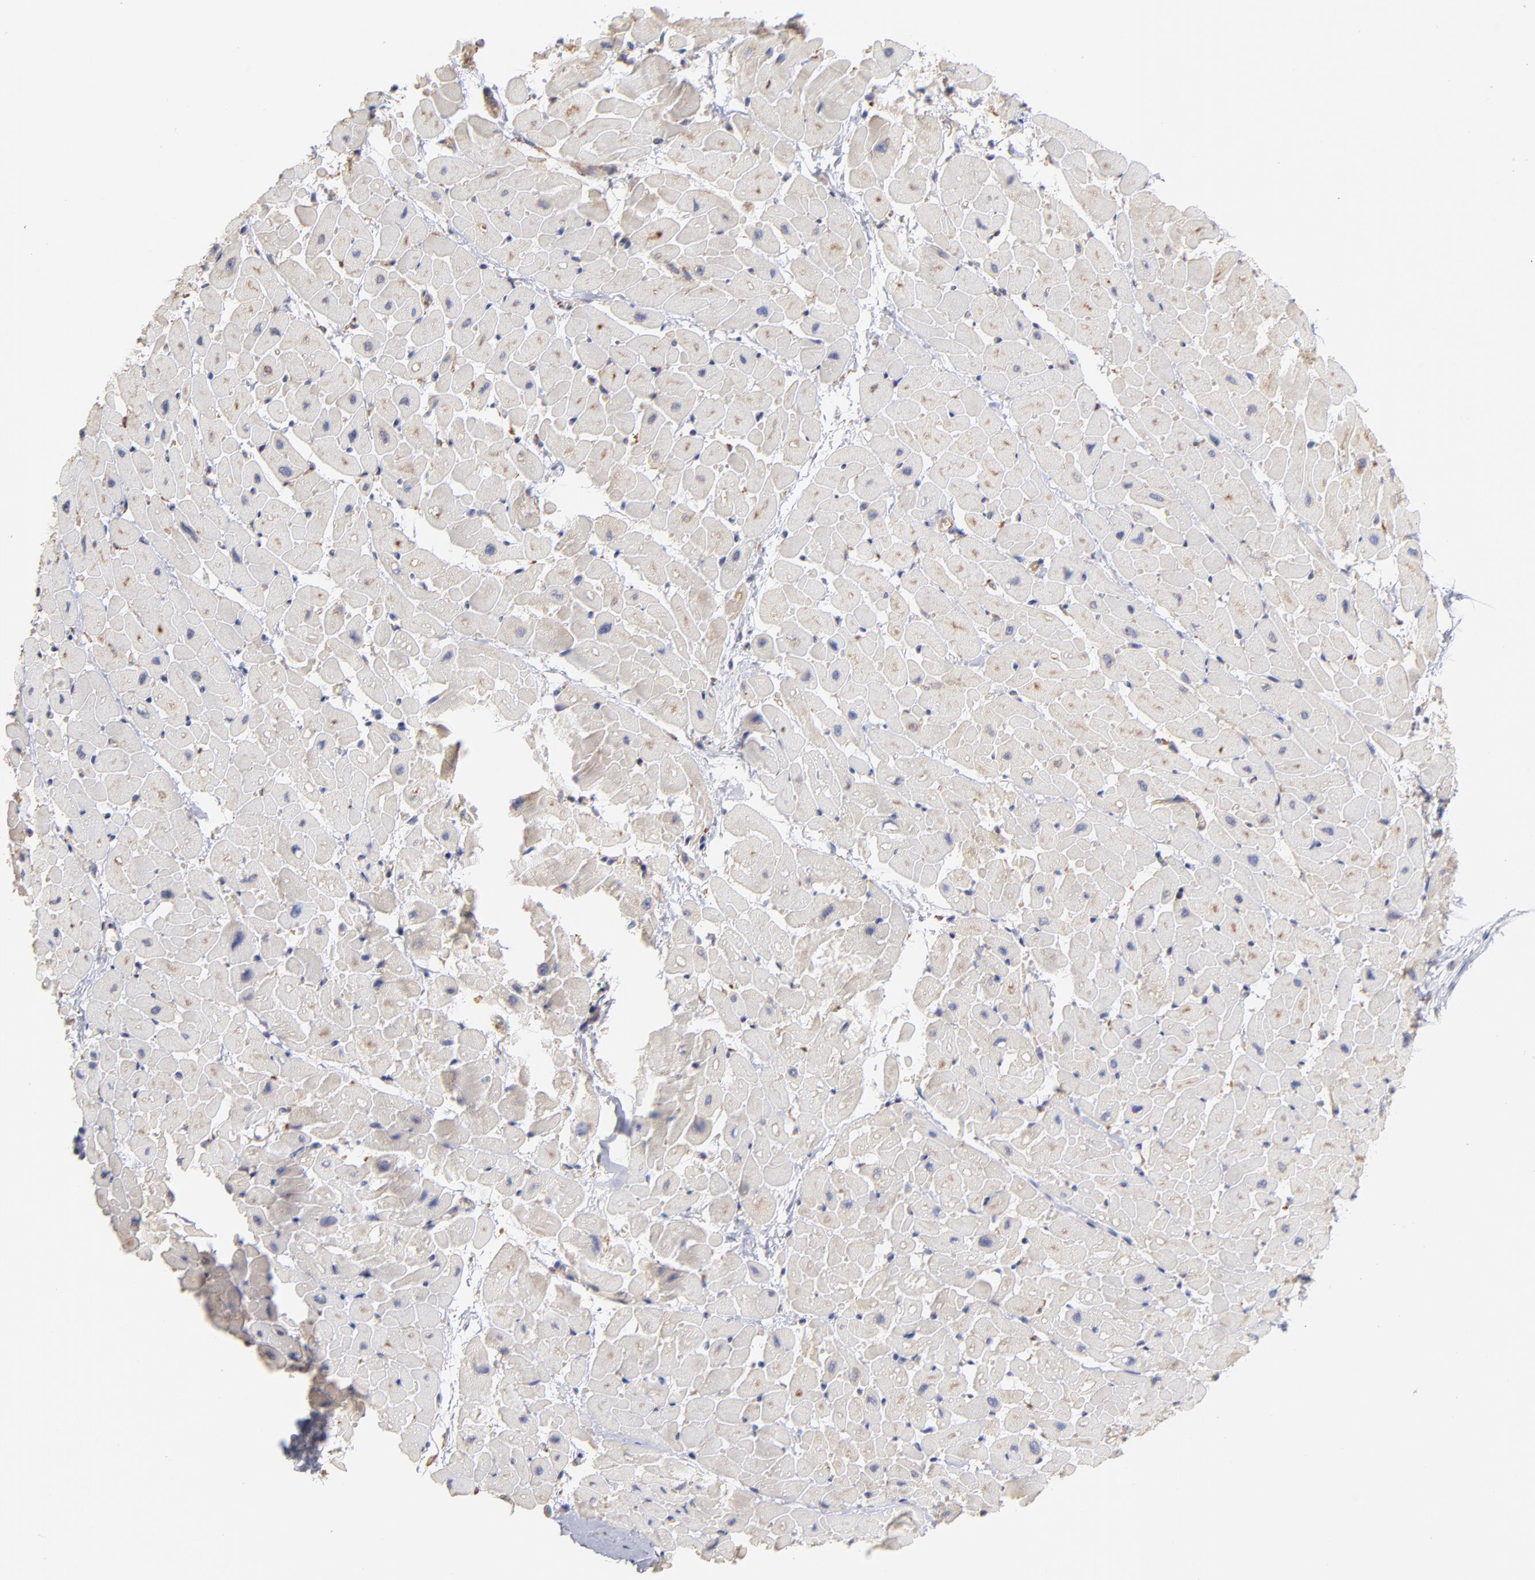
{"staining": {"intensity": "negative", "quantity": "none", "location": "none"}, "tissue": "heart muscle", "cell_type": "Cardiomyocytes", "image_type": "normal", "snomed": [{"axis": "morphology", "description": "Normal tissue, NOS"}, {"axis": "topography", "description": "Heart"}], "caption": "Histopathology image shows no significant protein staining in cardiomyocytes of benign heart muscle. (DAB (3,3'-diaminobenzidine) immunohistochemistry, high magnification).", "gene": "RPL9", "patient": {"sex": "male", "age": 45}}